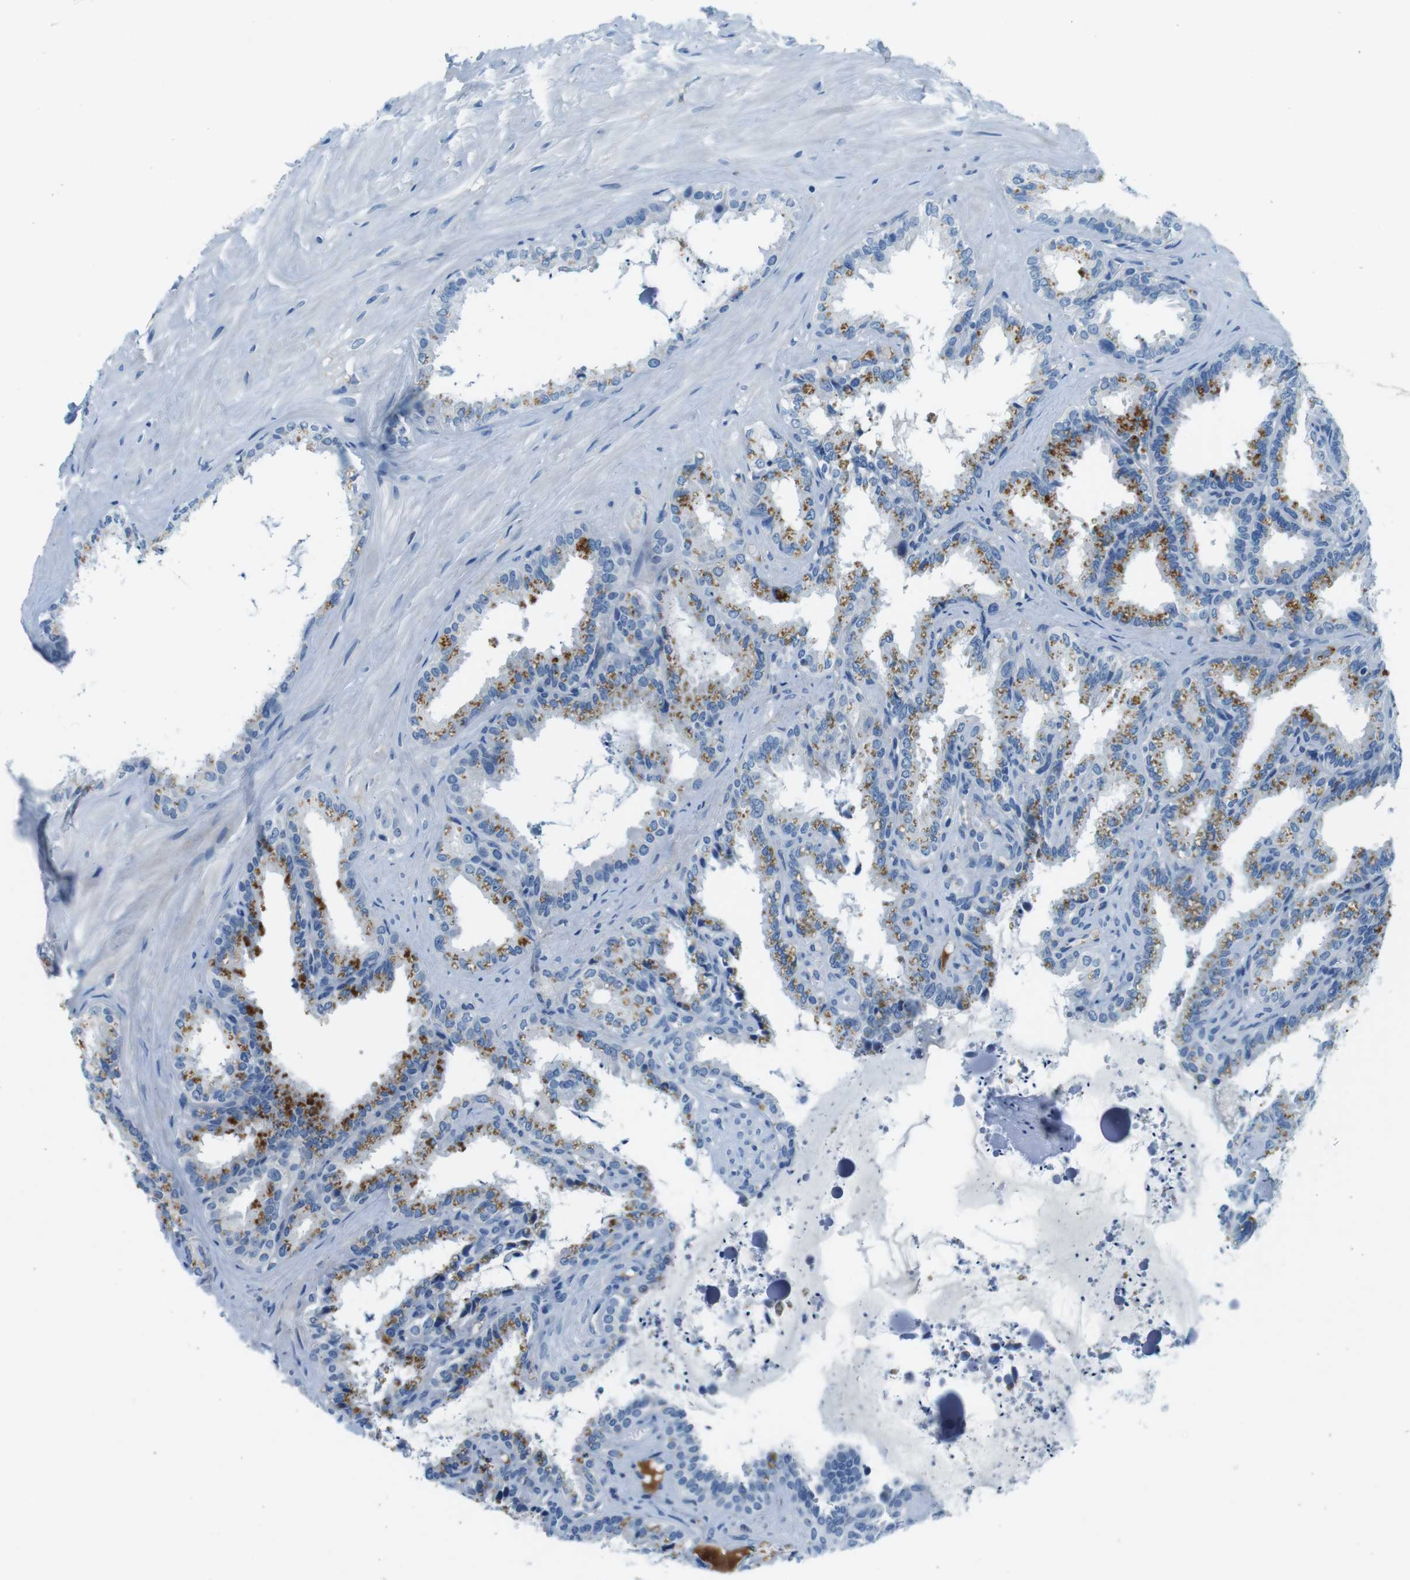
{"staining": {"intensity": "moderate", "quantity": "<25%", "location": "cytoplasmic/membranous"}, "tissue": "seminal vesicle", "cell_type": "Glandular cells", "image_type": "normal", "snomed": [{"axis": "morphology", "description": "Normal tissue, NOS"}, {"axis": "topography", "description": "Seminal veicle"}], "caption": "Seminal vesicle stained with immunohistochemistry shows moderate cytoplasmic/membranous staining in approximately <25% of glandular cells. (DAB (3,3'-diaminobenzidine) = brown stain, brightfield microscopy at high magnification).", "gene": "IGHD", "patient": {"sex": "male", "age": 64}}